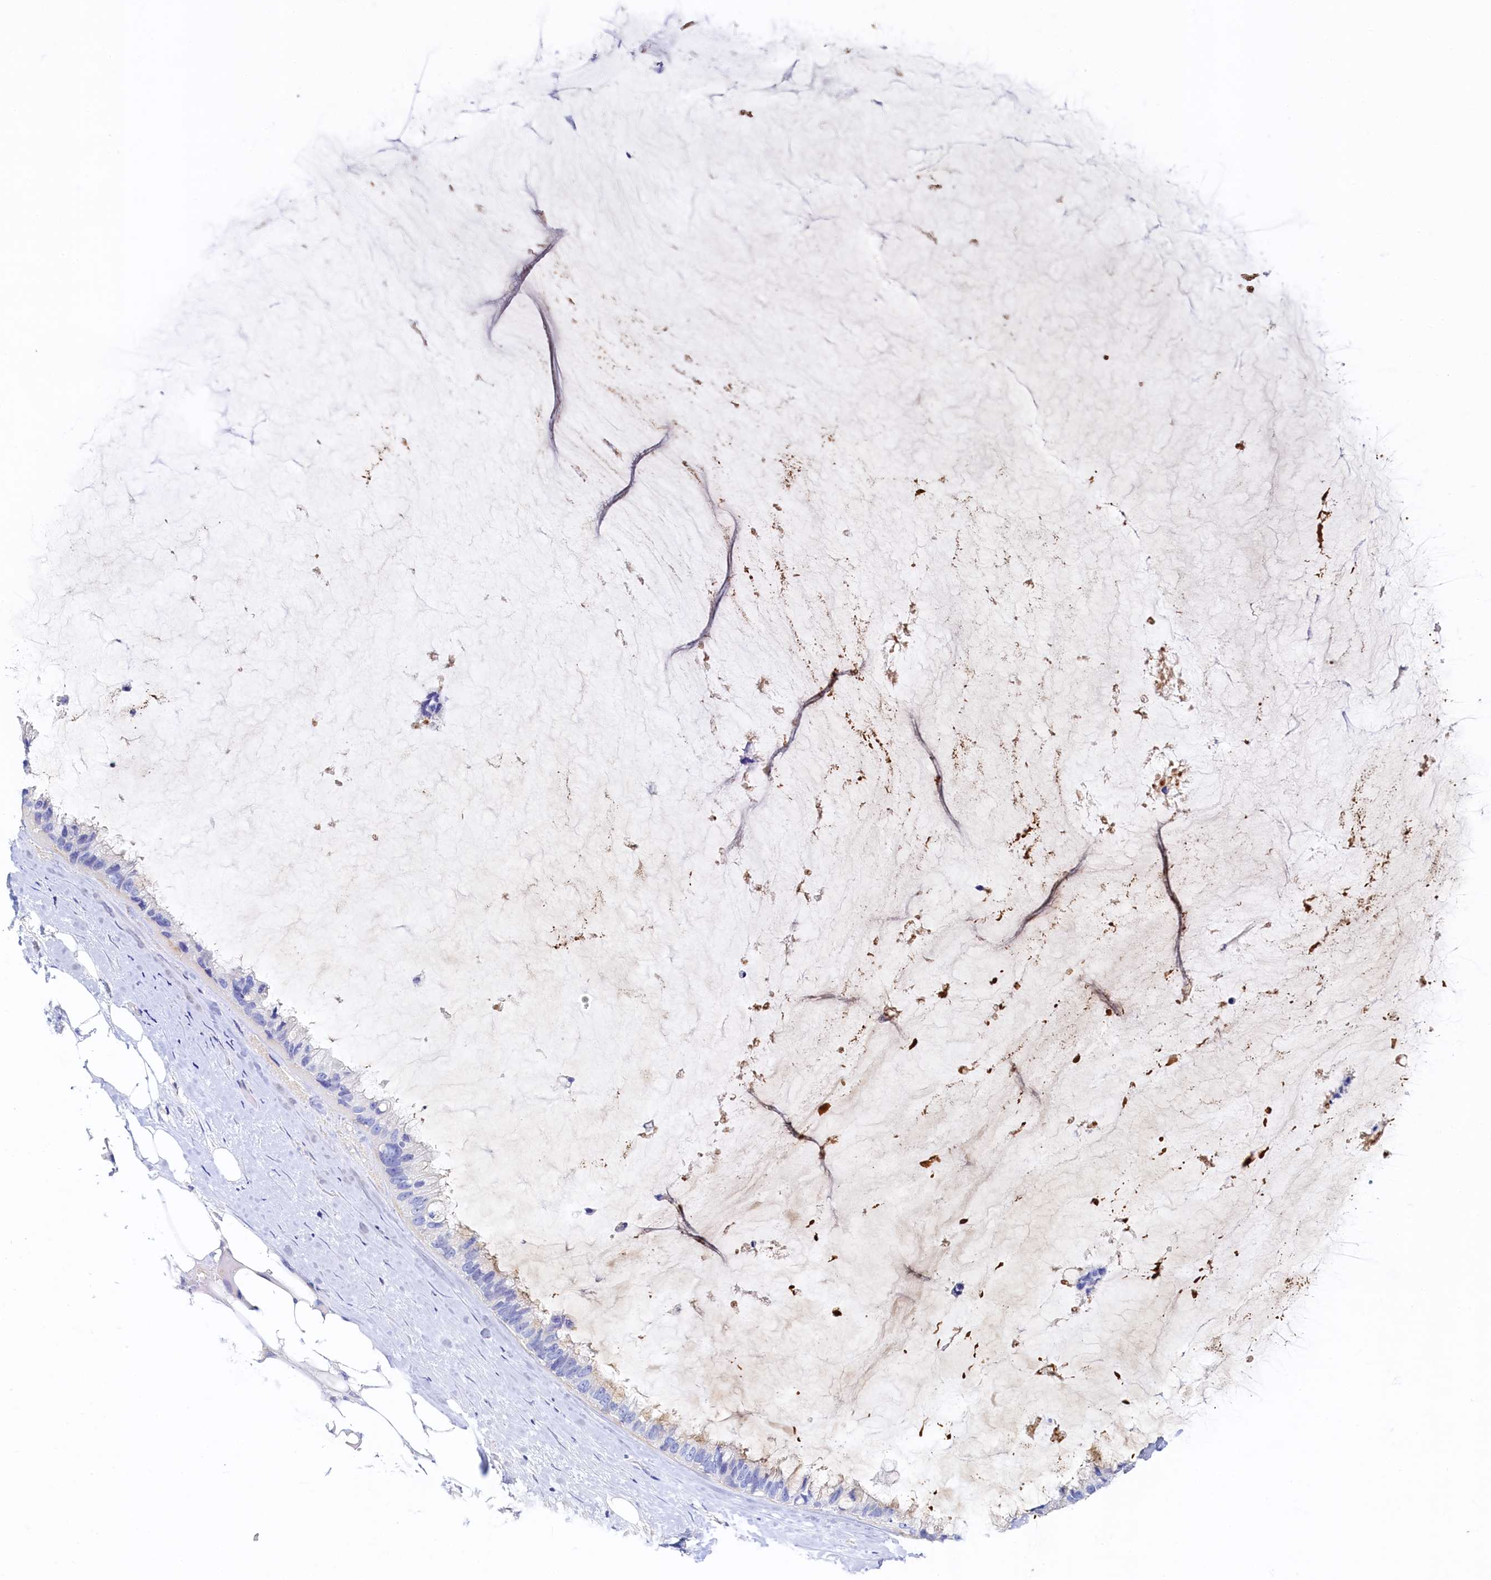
{"staining": {"intensity": "negative", "quantity": "none", "location": "none"}, "tissue": "ovarian cancer", "cell_type": "Tumor cells", "image_type": "cancer", "snomed": [{"axis": "morphology", "description": "Cystadenocarcinoma, mucinous, NOS"}, {"axis": "topography", "description": "Ovary"}], "caption": "High magnification brightfield microscopy of mucinous cystadenocarcinoma (ovarian) stained with DAB (3,3'-diaminobenzidine) (brown) and counterstained with hematoxylin (blue): tumor cells show no significant expression.", "gene": "DTD1", "patient": {"sex": "female", "age": 39}}